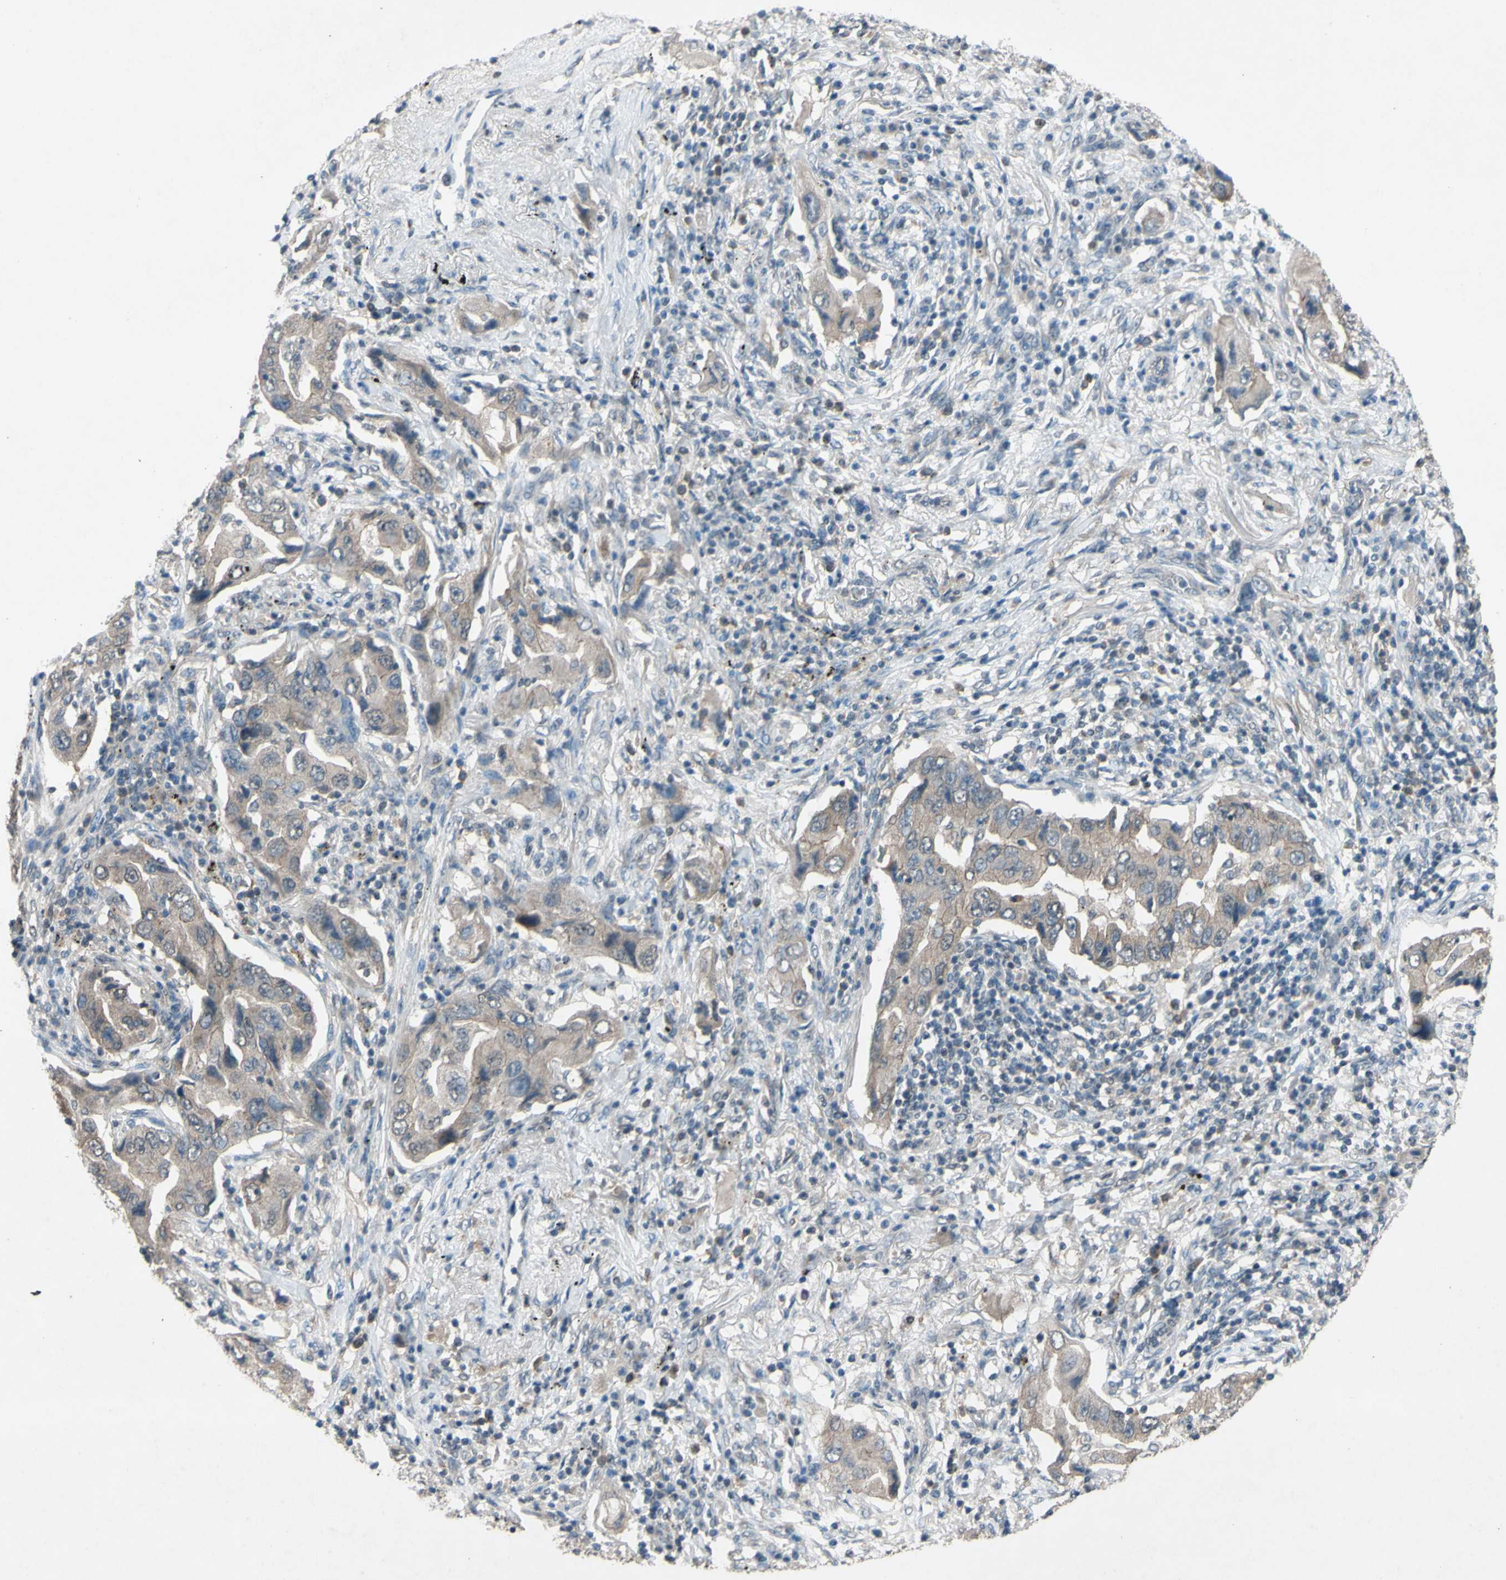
{"staining": {"intensity": "weak", "quantity": ">75%", "location": "cytoplasmic/membranous"}, "tissue": "lung cancer", "cell_type": "Tumor cells", "image_type": "cancer", "snomed": [{"axis": "morphology", "description": "Adenocarcinoma, NOS"}, {"axis": "topography", "description": "Lung"}], "caption": "DAB immunohistochemical staining of human lung adenocarcinoma shows weak cytoplasmic/membranous protein positivity in about >75% of tumor cells. The staining was performed using DAB (3,3'-diaminobenzidine), with brown indicating positive protein expression. Nuclei are stained blue with hematoxylin.", "gene": "CDCP1", "patient": {"sex": "female", "age": 65}}